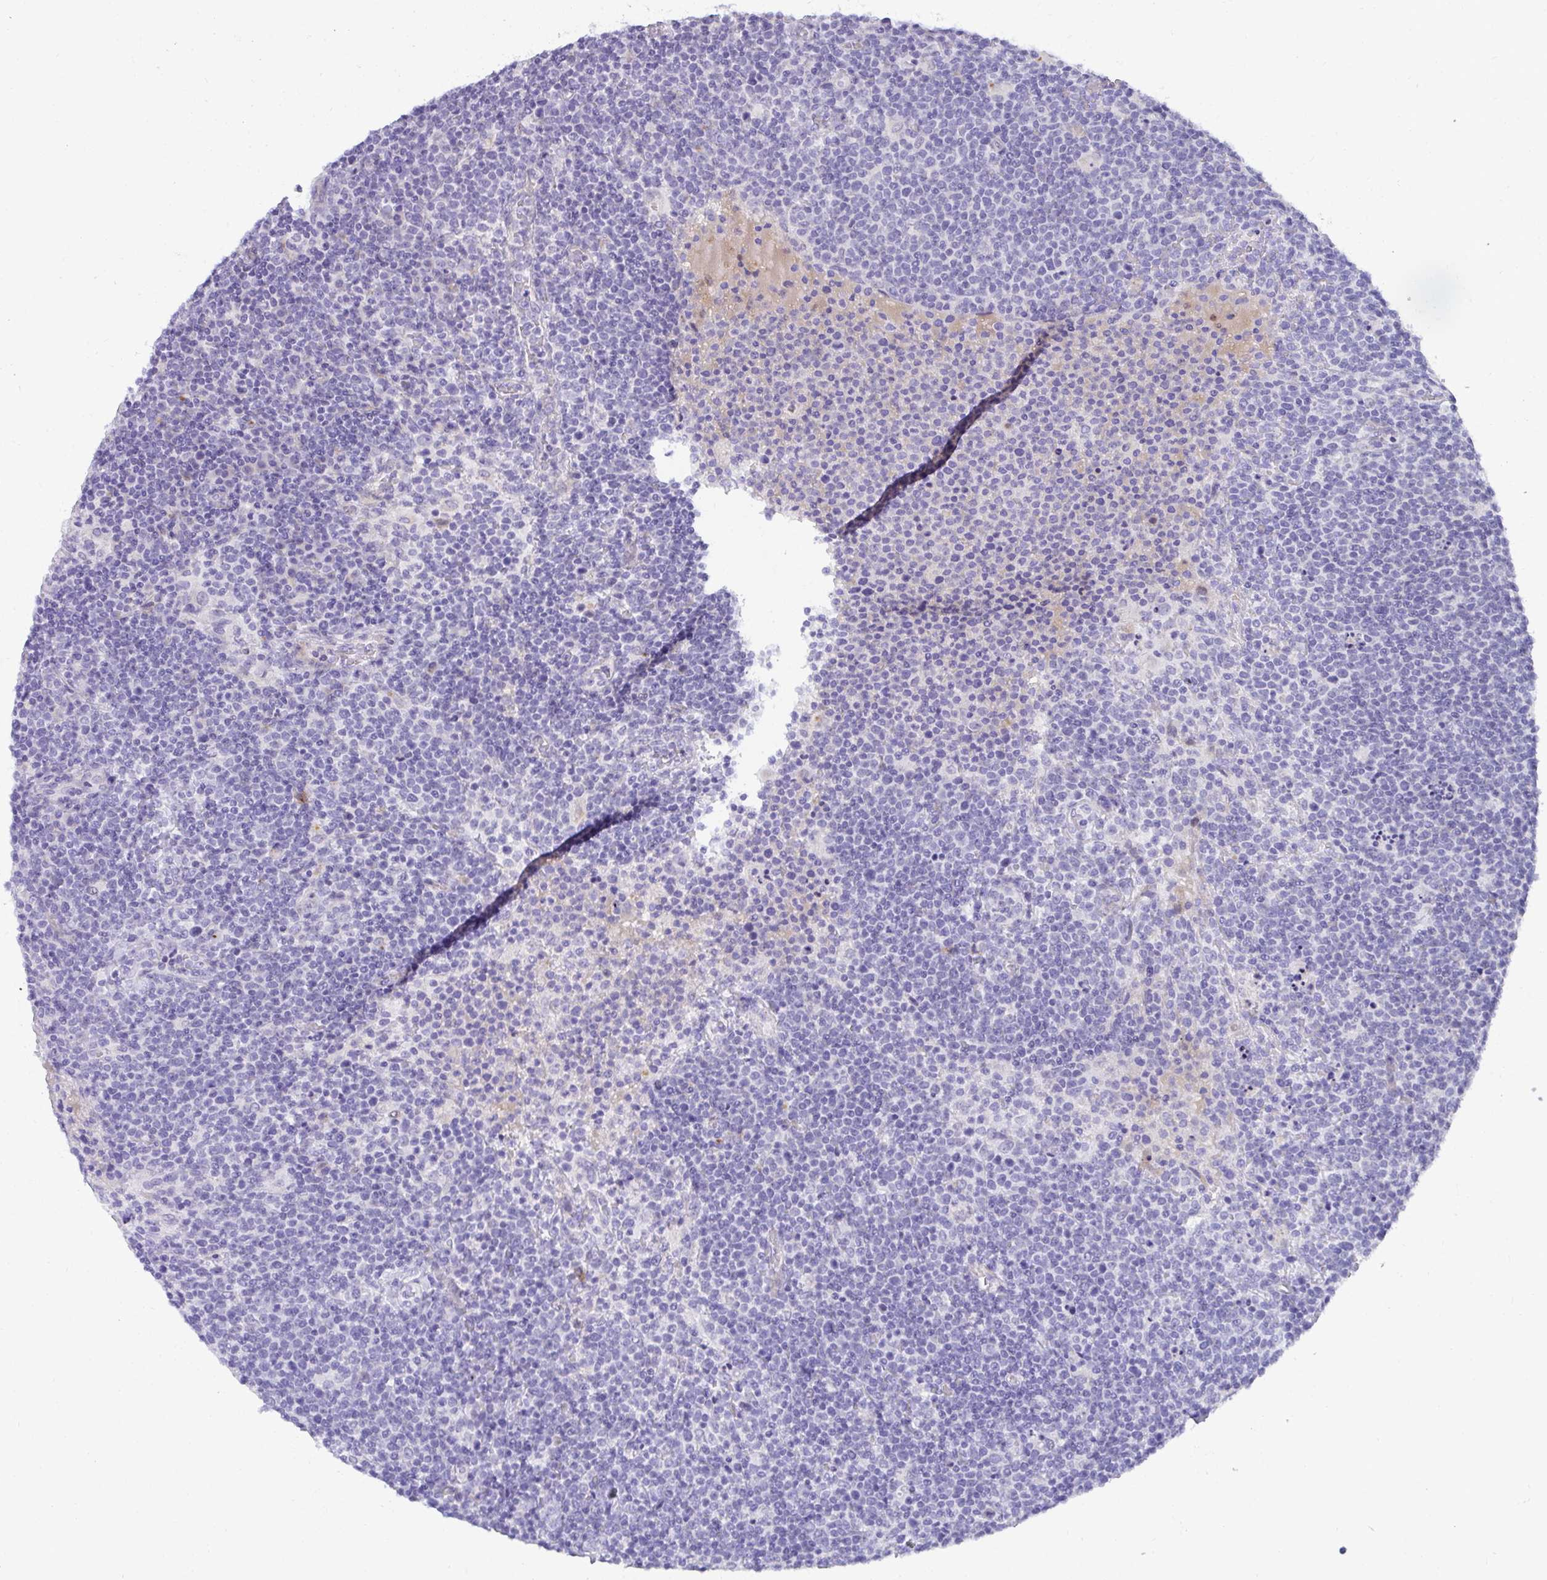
{"staining": {"intensity": "negative", "quantity": "none", "location": "none"}, "tissue": "lymphoma", "cell_type": "Tumor cells", "image_type": "cancer", "snomed": [{"axis": "morphology", "description": "Malignant lymphoma, non-Hodgkin's type, High grade"}, {"axis": "topography", "description": "Lymph node"}], "caption": "The histopathology image exhibits no staining of tumor cells in lymphoma.", "gene": "AK5", "patient": {"sex": "male", "age": 61}}